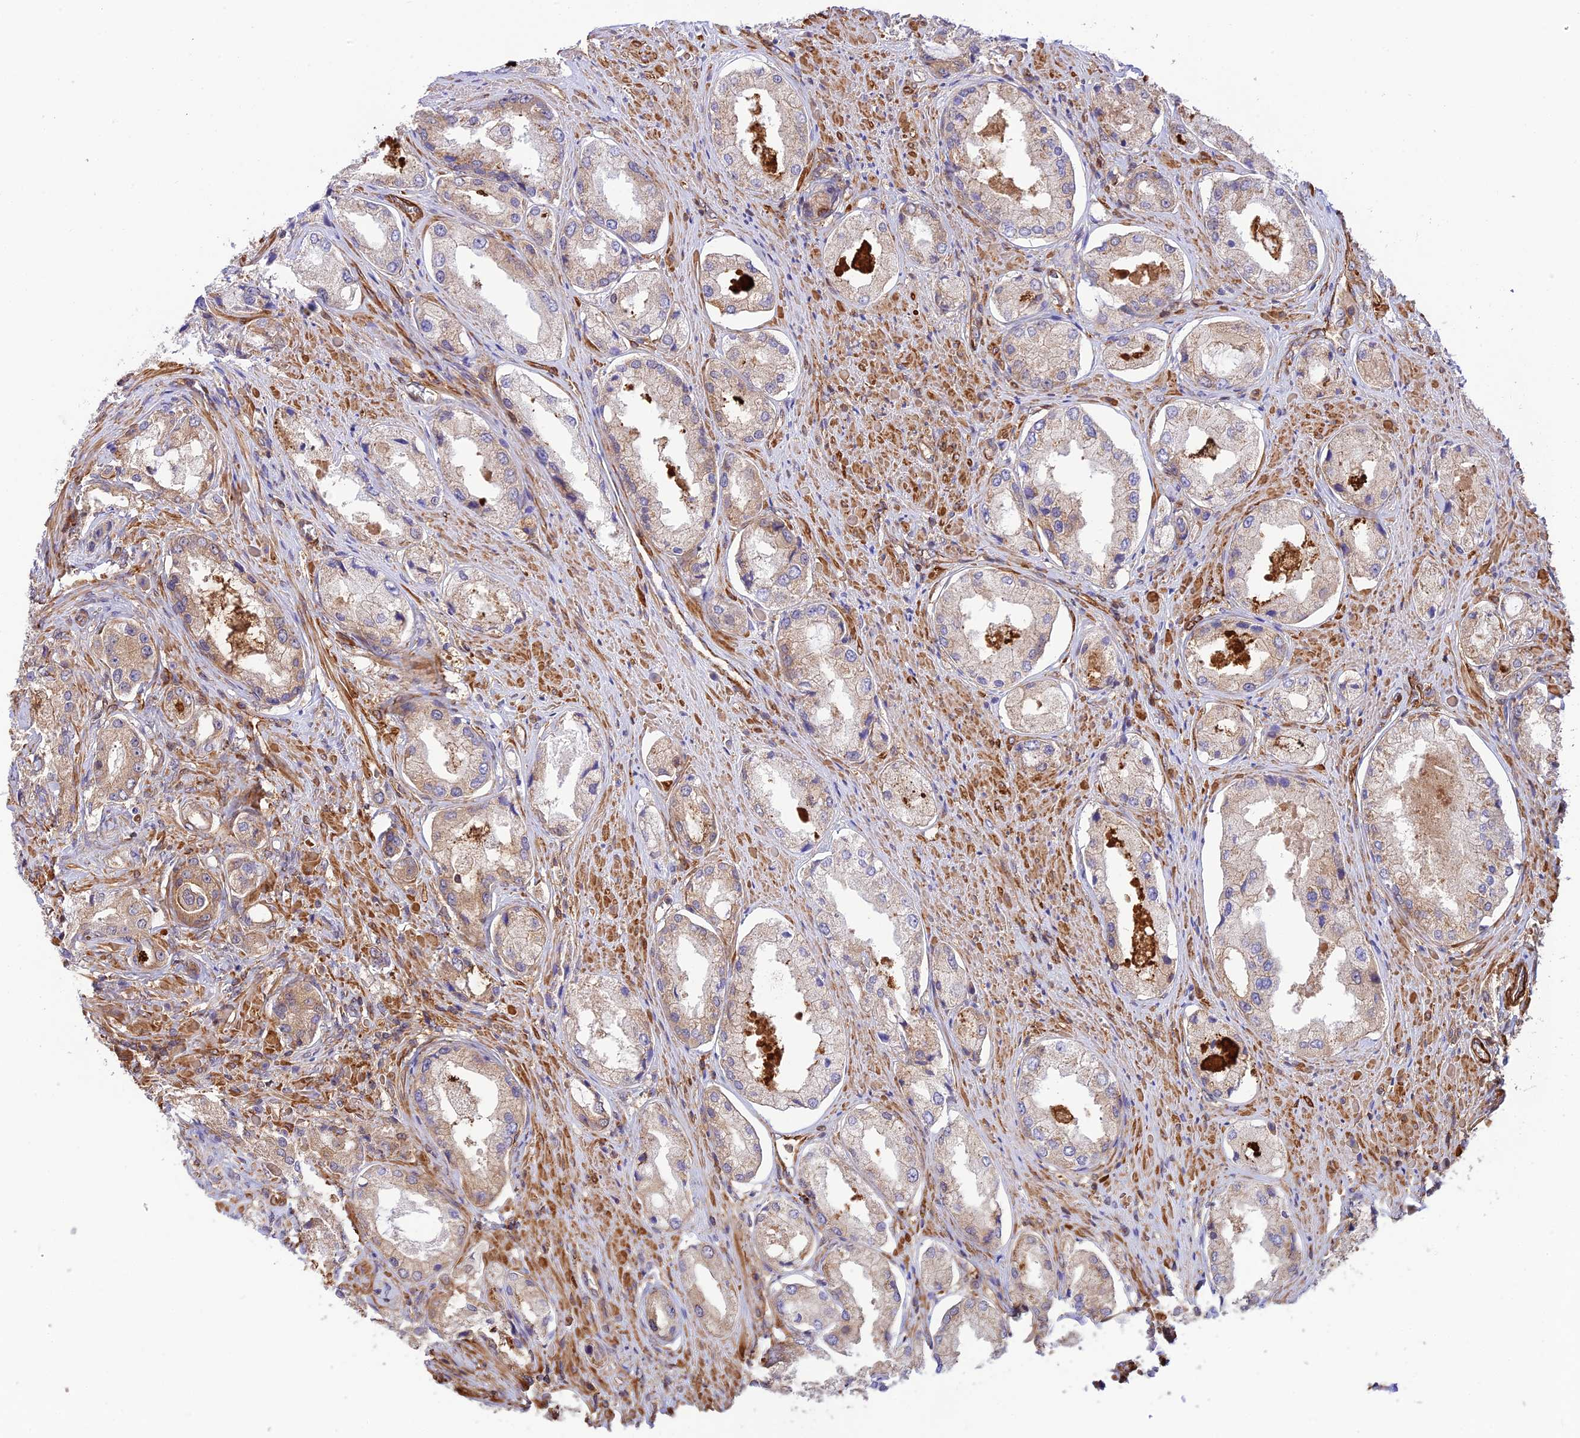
{"staining": {"intensity": "weak", "quantity": "25%-75%", "location": "cytoplasmic/membranous"}, "tissue": "prostate cancer", "cell_type": "Tumor cells", "image_type": "cancer", "snomed": [{"axis": "morphology", "description": "Adenocarcinoma, Low grade"}, {"axis": "topography", "description": "Prostate"}], "caption": "Immunohistochemistry (IHC) of human low-grade adenocarcinoma (prostate) reveals low levels of weak cytoplasmic/membranous expression in approximately 25%-75% of tumor cells.", "gene": "EVI5L", "patient": {"sex": "male", "age": 68}}